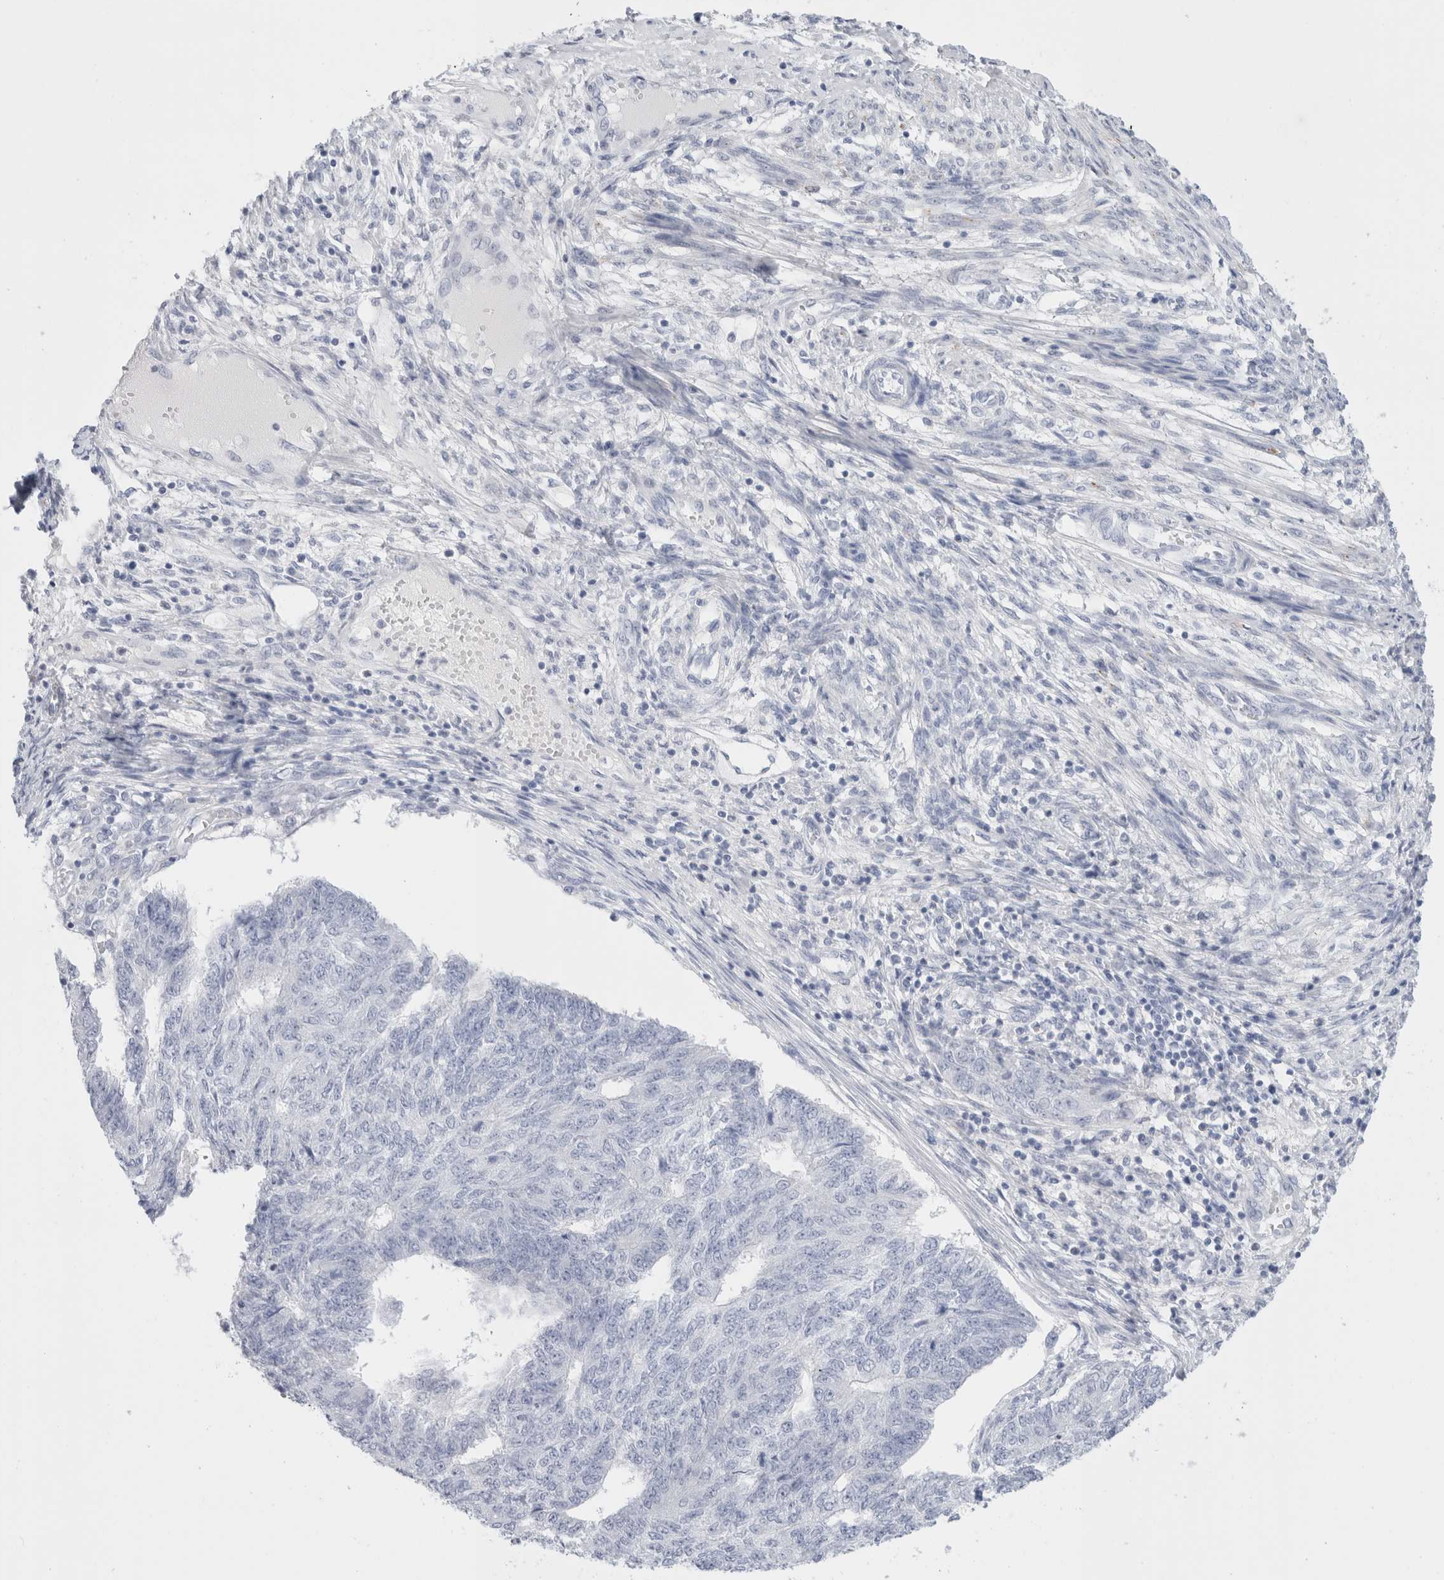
{"staining": {"intensity": "negative", "quantity": "none", "location": "none"}, "tissue": "endometrial cancer", "cell_type": "Tumor cells", "image_type": "cancer", "snomed": [{"axis": "morphology", "description": "Adenocarcinoma, NOS"}, {"axis": "topography", "description": "Endometrium"}], "caption": "This is a histopathology image of immunohistochemistry staining of endometrial cancer (adenocarcinoma), which shows no expression in tumor cells.", "gene": "MUC15", "patient": {"sex": "female", "age": 32}}